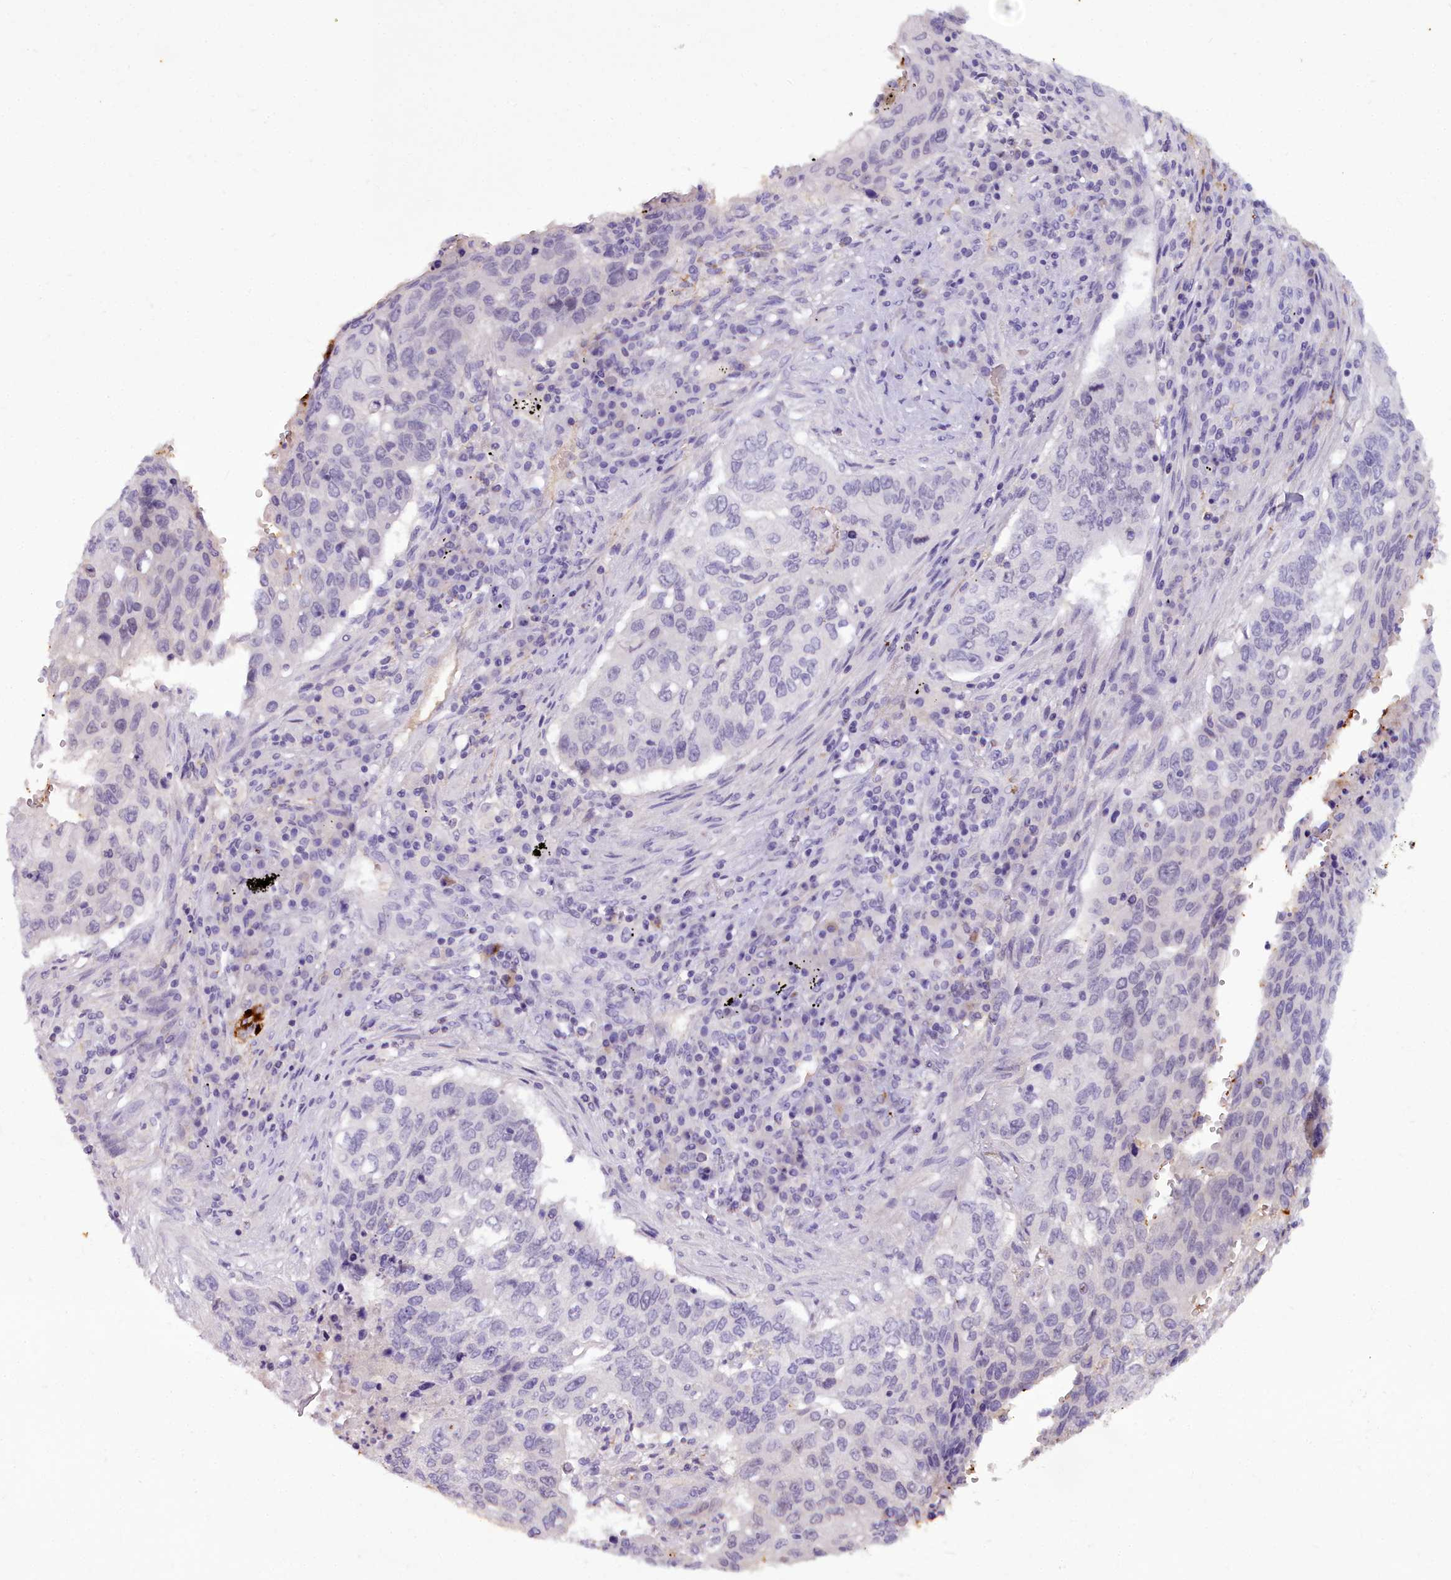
{"staining": {"intensity": "negative", "quantity": "none", "location": "none"}, "tissue": "lung cancer", "cell_type": "Tumor cells", "image_type": "cancer", "snomed": [{"axis": "morphology", "description": "Squamous cell carcinoma, NOS"}, {"axis": "topography", "description": "Lung"}], "caption": "Tumor cells are negative for brown protein staining in lung cancer (squamous cell carcinoma). The staining was performed using DAB (3,3'-diaminobenzidine) to visualize the protein expression in brown, while the nuclei were stained in blue with hematoxylin (Magnification: 20x).", "gene": "OSTN", "patient": {"sex": "female", "age": 63}}